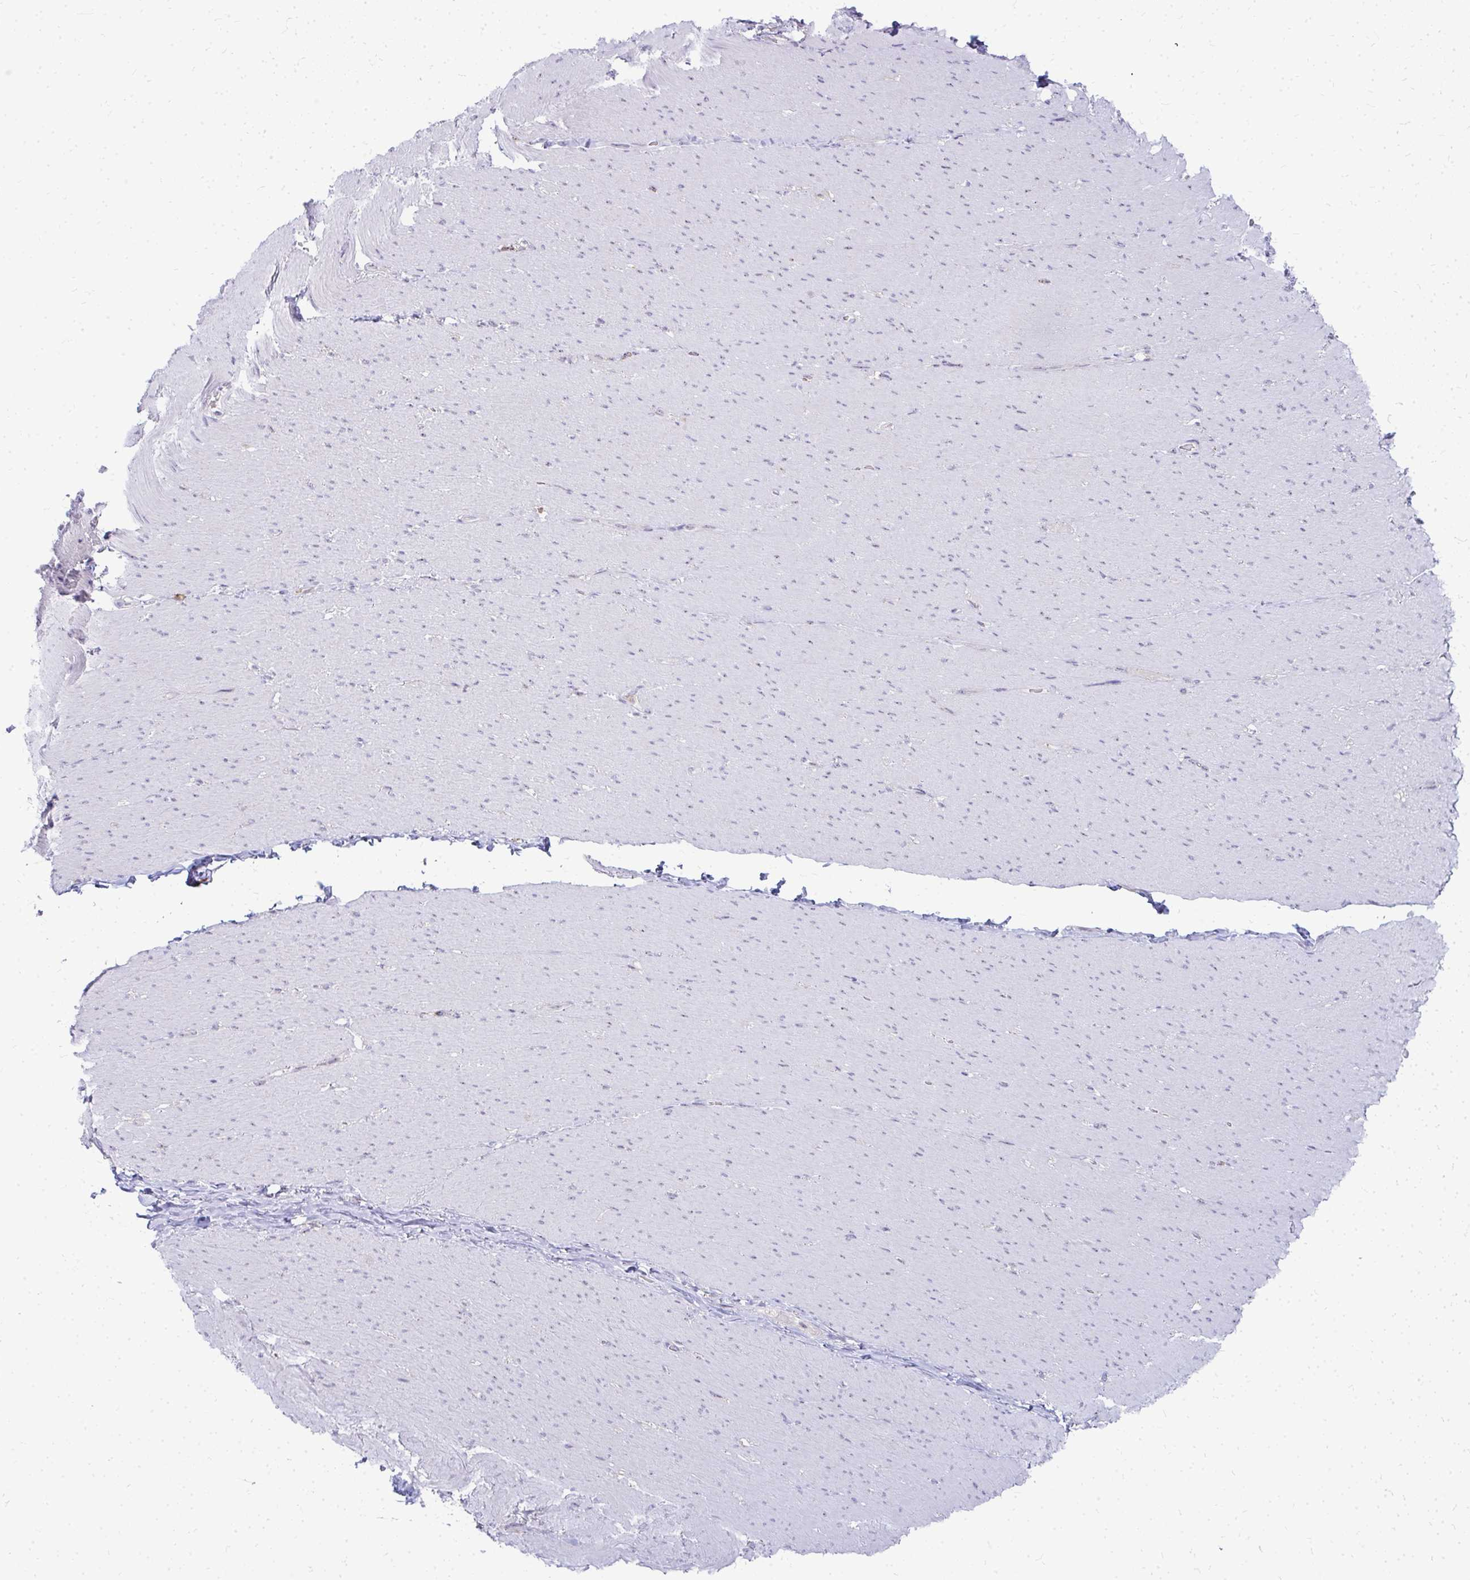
{"staining": {"intensity": "negative", "quantity": "none", "location": "none"}, "tissue": "smooth muscle", "cell_type": "Smooth muscle cells", "image_type": "normal", "snomed": [{"axis": "morphology", "description": "Normal tissue, NOS"}, {"axis": "topography", "description": "Smooth muscle"}, {"axis": "topography", "description": "Rectum"}], "caption": "Human smooth muscle stained for a protein using immunohistochemistry exhibits no expression in smooth muscle cells.", "gene": "FAM9A", "patient": {"sex": "male", "age": 53}}